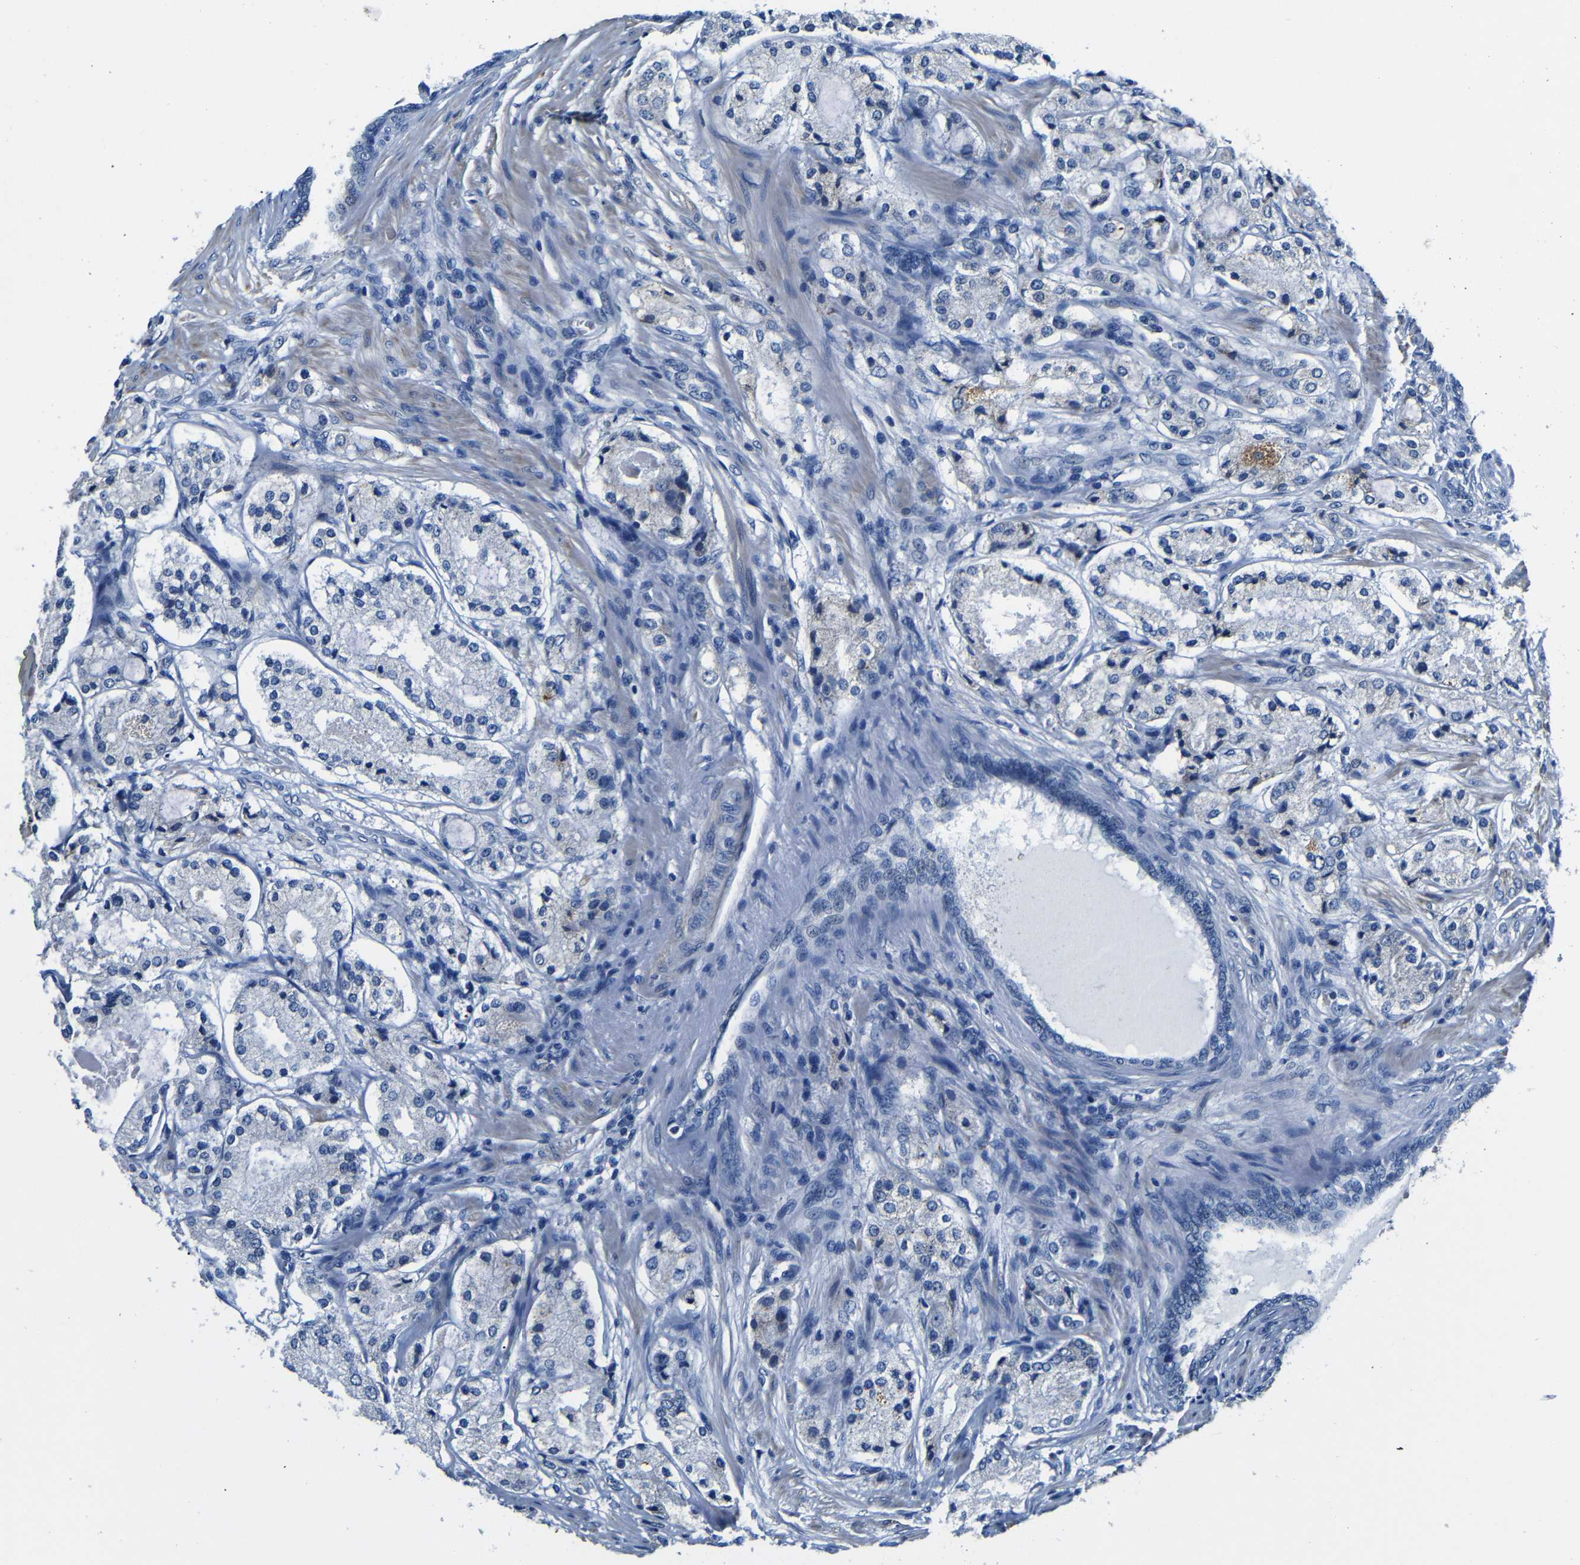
{"staining": {"intensity": "negative", "quantity": "none", "location": "none"}, "tissue": "prostate cancer", "cell_type": "Tumor cells", "image_type": "cancer", "snomed": [{"axis": "morphology", "description": "Adenocarcinoma, High grade"}, {"axis": "topography", "description": "Prostate"}], "caption": "There is no significant staining in tumor cells of prostate adenocarcinoma (high-grade). The staining was performed using DAB to visualize the protein expression in brown, while the nuclei were stained in blue with hematoxylin (Magnification: 20x).", "gene": "TNFAIP1", "patient": {"sex": "male", "age": 65}}